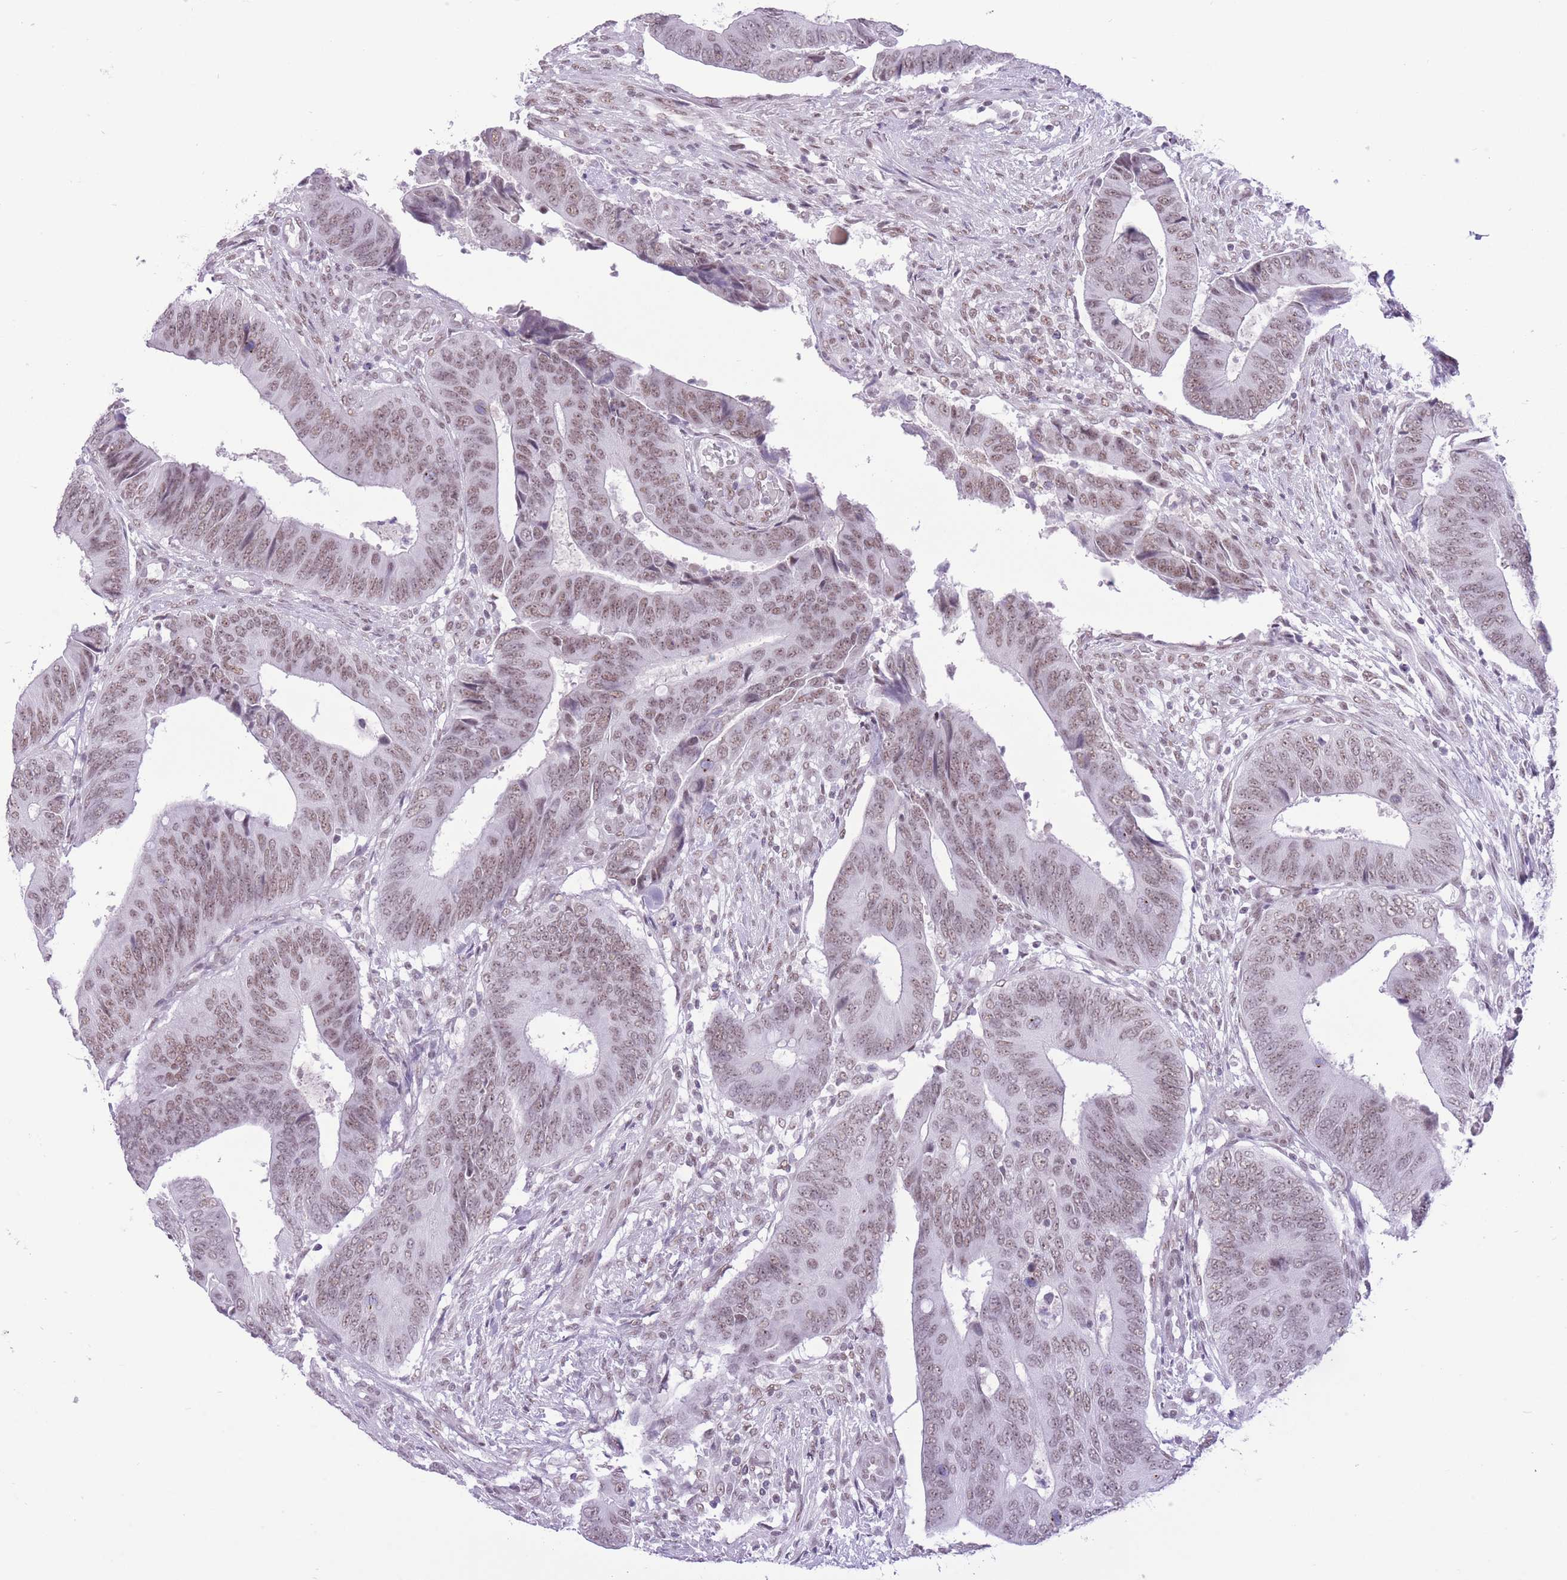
{"staining": {"intensity": "moderate", "quantity": "25%-75%", "location": "nuclear"}, "tissue": "colorectal cancer", "cell_type": "Tumor cells", "image_type": "cancer", "snomed": [{"axis": "morphology", "description": "Adenocarcinoma, NOS"}, {"axis": "topography", "description": "Colon"}], "caption": "Human adenocarcinoma (colorectal) stained with a brown dye reveals moderate nuclear positive expression in approximately 25%-75% of tumor cells.", "gene": "ZBED5", "patient": {"sex": "male", "age": 87}}